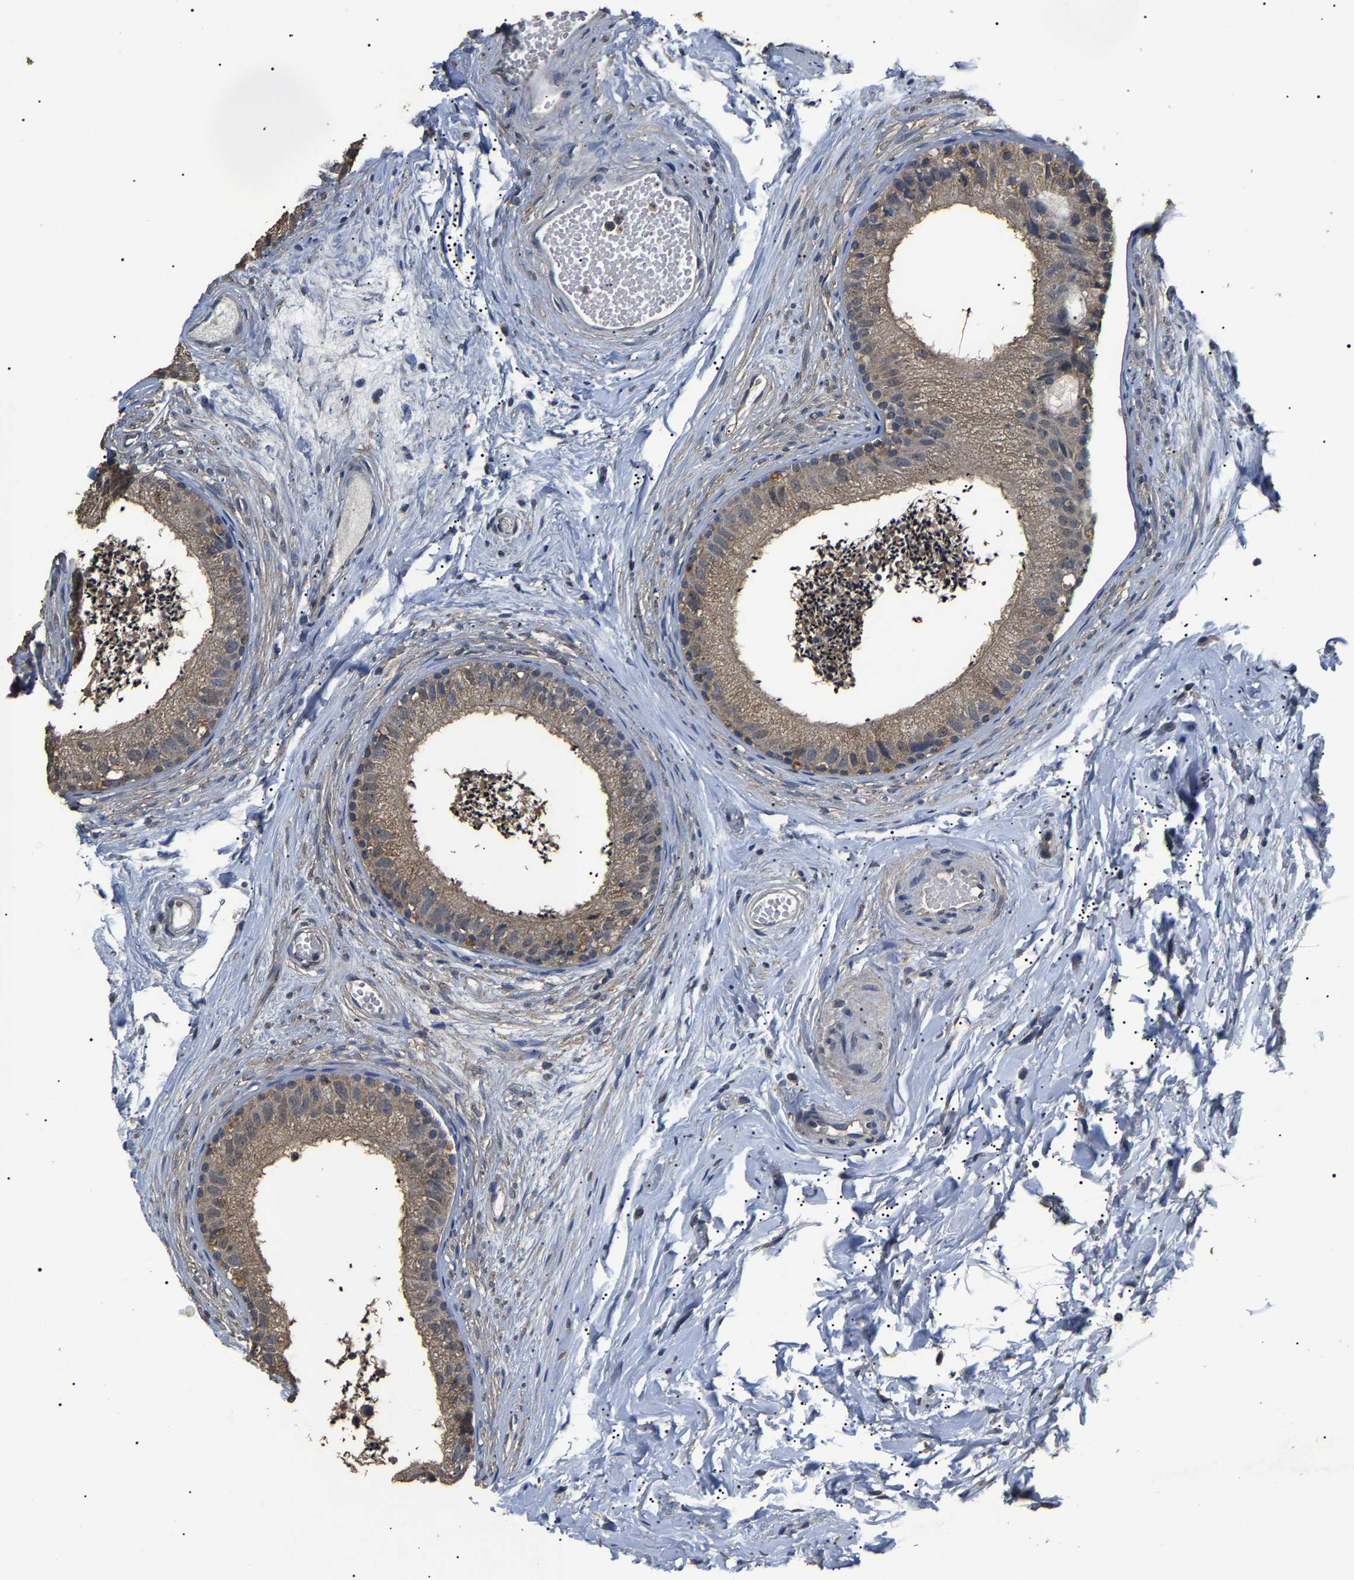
{"staining": {"intensity": "moderate", "quantity": ">75%", "location": "cytoplasmic/membranous"}, "tissue": "epididymis", "cell_type": "Glandular cells", "image_type": "normal", "snomed": [{"axis": "morphology", "description": "Normal tissue, NOS"}, {"axis": "topography", "description": "Epididymis"}], "caption": "Brown immunohistochemical staining in benign human epididymis displays moderate cytoplasmic/membranous staining in approximately >75% of glandular cells. The staining was performed using DAB to visualize the protein expression in brown, while the nuclei were stained in blue with hematoxylin (Magnification: 20x).", "gene": "PSMD8", "patient": {"sex": "male", "age": 56}}